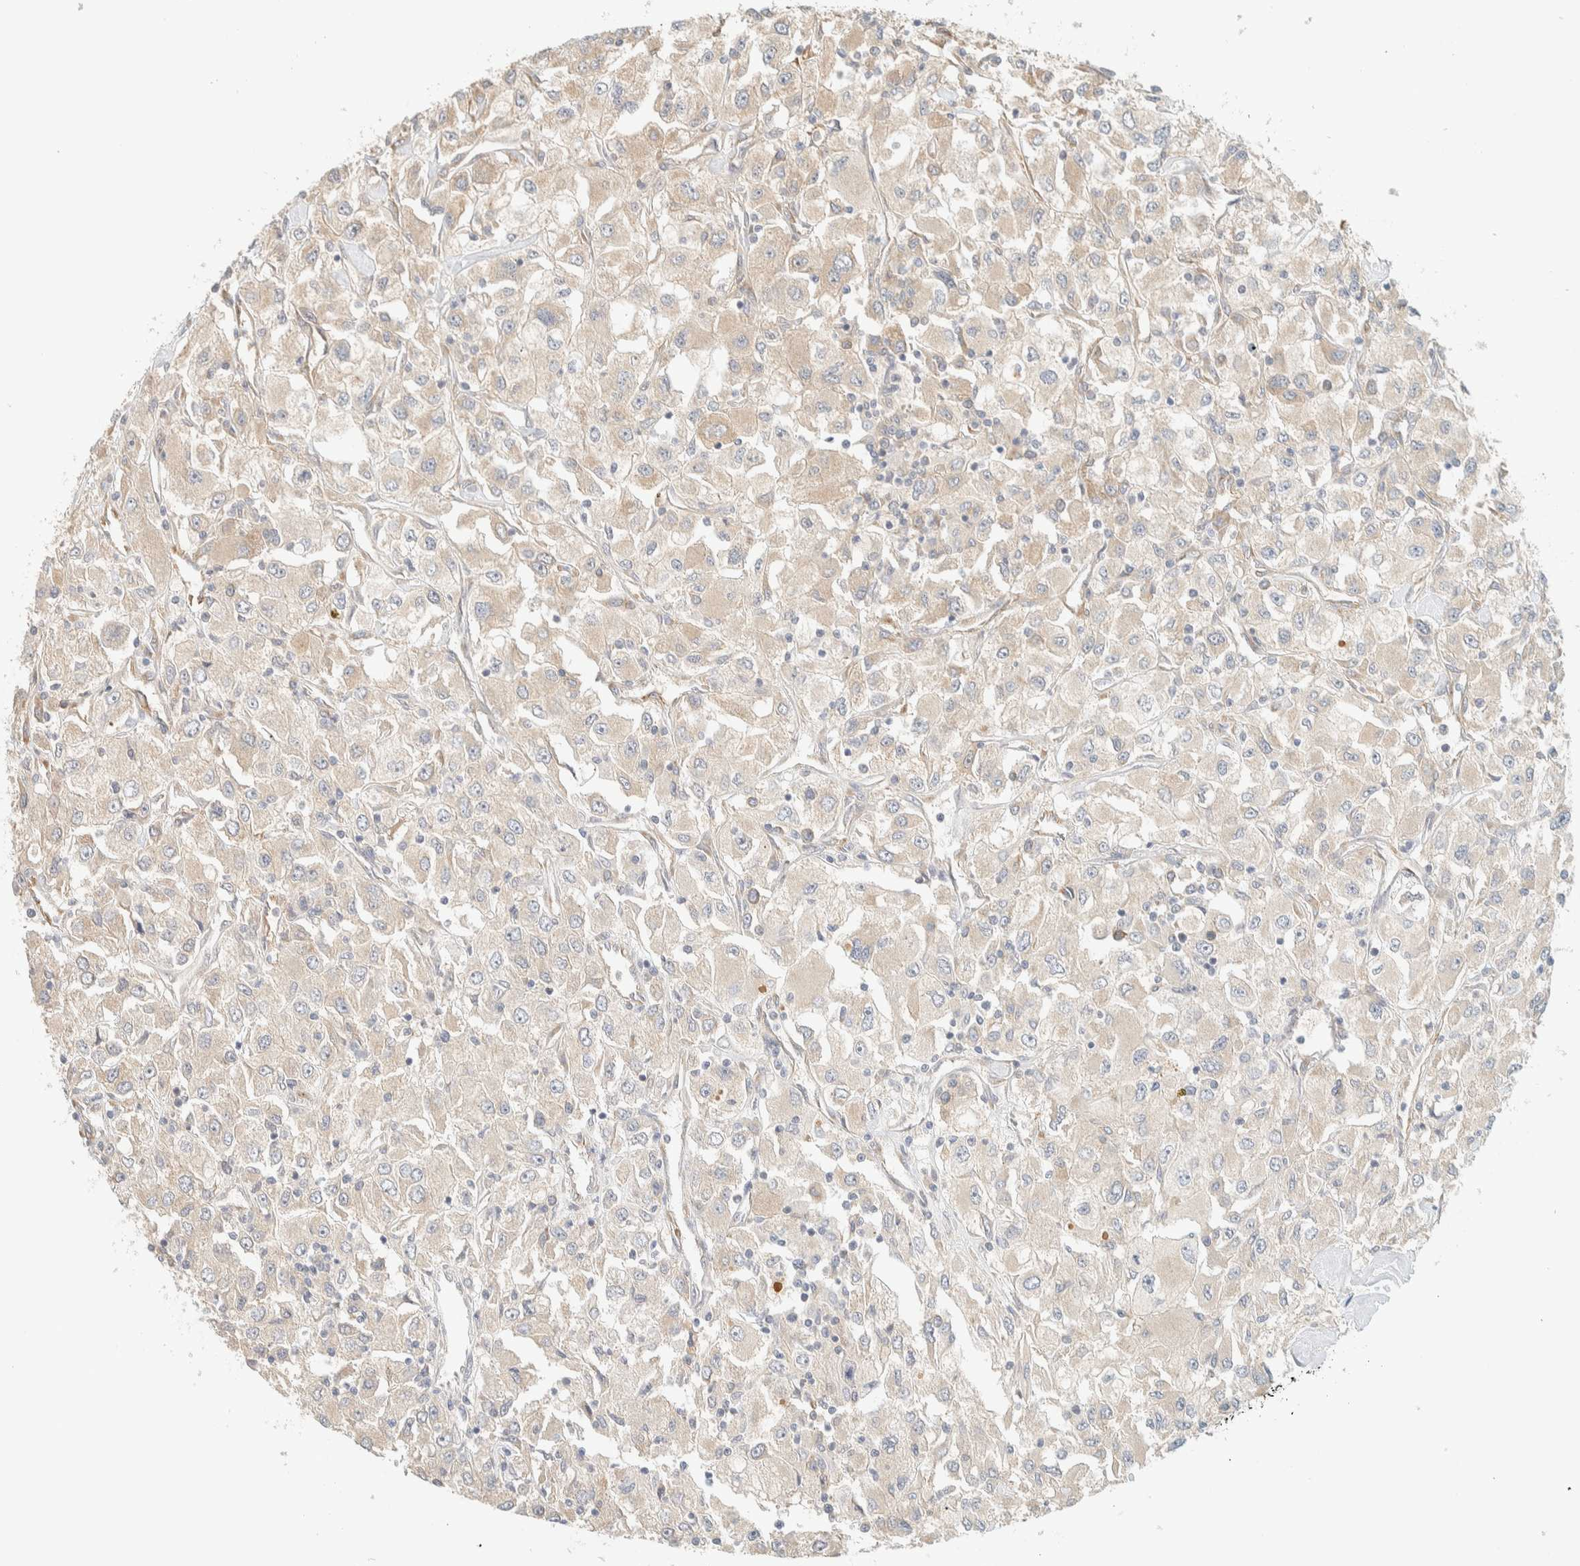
{"staining": {"intensity": "weak", "quantity": "<25%", "location": "cytoplasmic/membranous"}, "tissue": "renal cancer", "cell_type": "Tumor cells", "image_type": "cancer", "snomed": [{"axis": "morphology", "description": "Adenocarcinoma, NOS"}, {"axis": "topography", "description": "Kidney"}], "caption": "Immunohistochemistry (IHC) micrograph of neoplastic tissue: human renal cancer stained with DAB demonstrates no significant protein positivity in tumor cells. (IHC, brightfield microscopy, high magnification).", "gene": "LIMA1", "patient": {"sex": "female", "age": 52}}